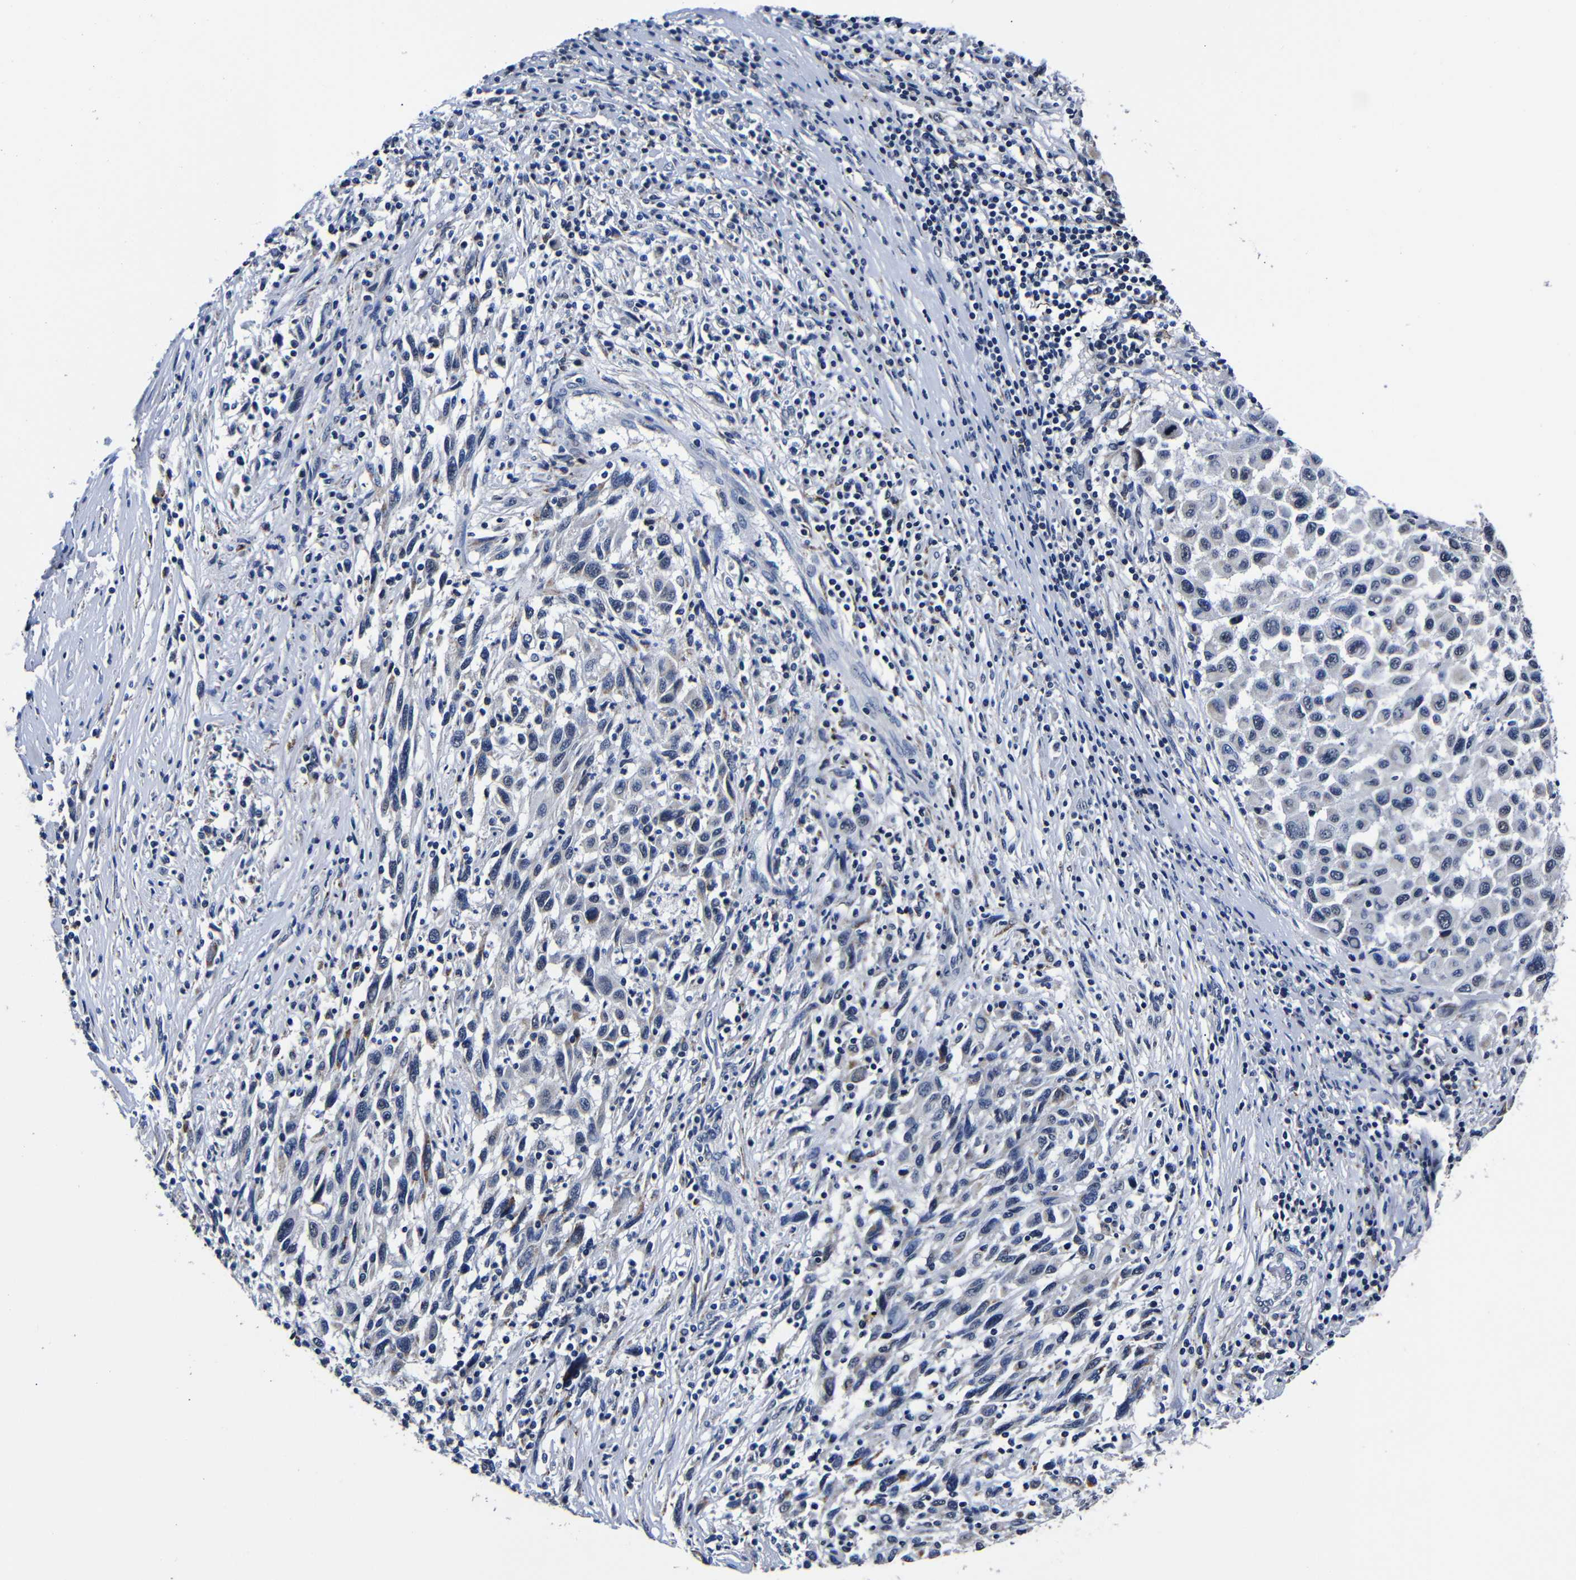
{"staining": {"intensity": "negative", "quantity": "none", "location": "none"}, "tissue": "melanoma", "cell_type": "Tumor cells", "image_type": "cancer", "snomed": [{"axis": "morphology", "description": "Malignant melanoma, Metastatic site"}, {"axis": "topography", "description": "Lymph node"}], "caption": "A high-resolution micrograph shows immunohistochemistry staining of melanoma, which shows no significant expression in tumor cells.", "gene": "DEPP1", "patient": {"sex": "male", "age": 61}}